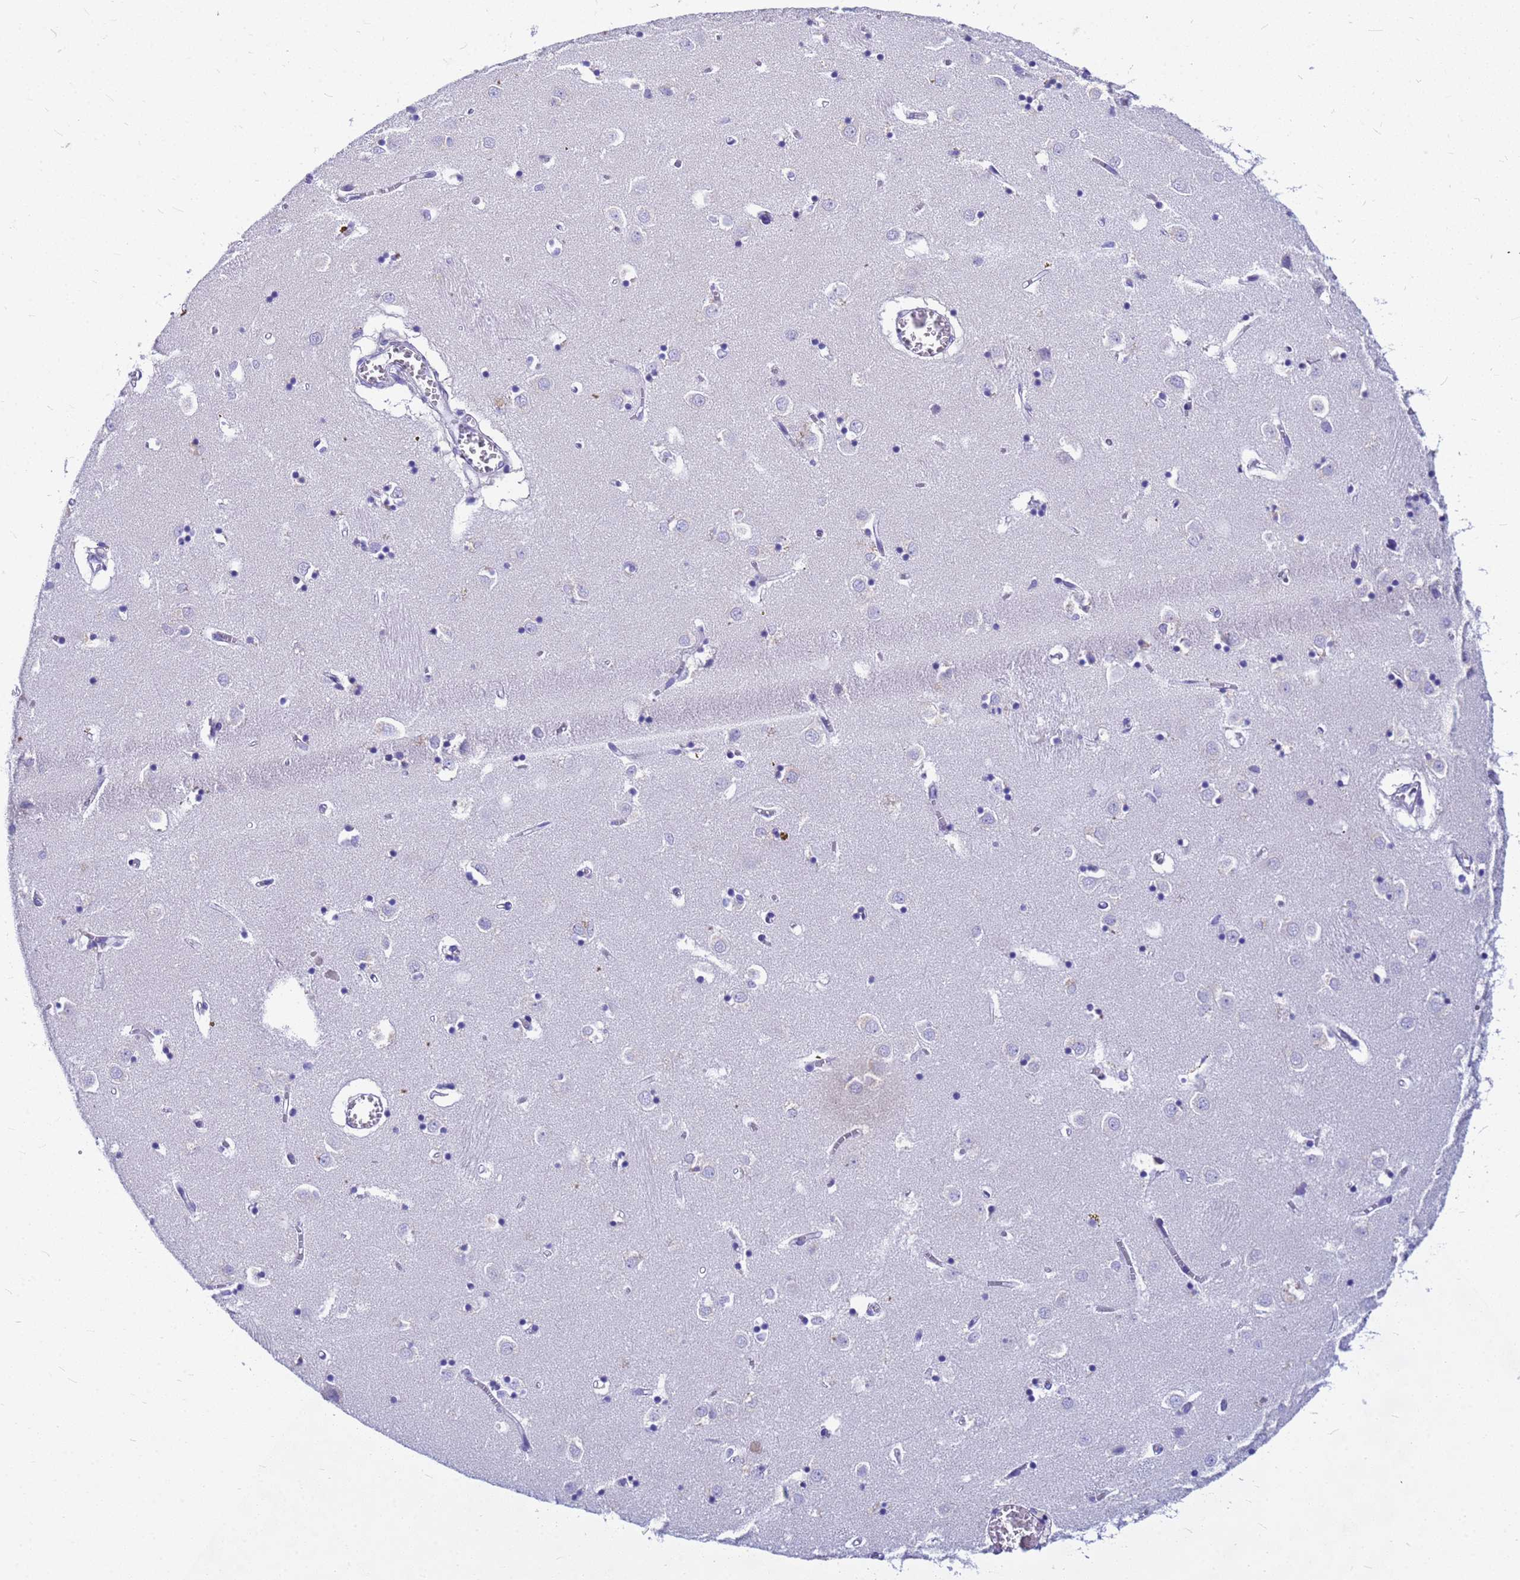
{"staining": {"intensity": "negative", "quantity": "none", "location": "none"}, "tissue": "caudate", "cell_type": "Glial cells", "image_type": "normal", "snomed": [{"axis": "morphology", "description": "Normal tissue, NOS"}, {"axis": "topography", "description": "Lateral ventricle wall"}], "caption": "IHC photomicrograph of benign caudate: caudate stained with DAB reveals no significant protein staining in glial cells. (Stains: DAB immunohistochemistry with hematoxylin counter stain, Microscopy: brightfield microscopy at high magnification).", "gene": "DPRX", "patient": {"sex": "male", "age": 70}}